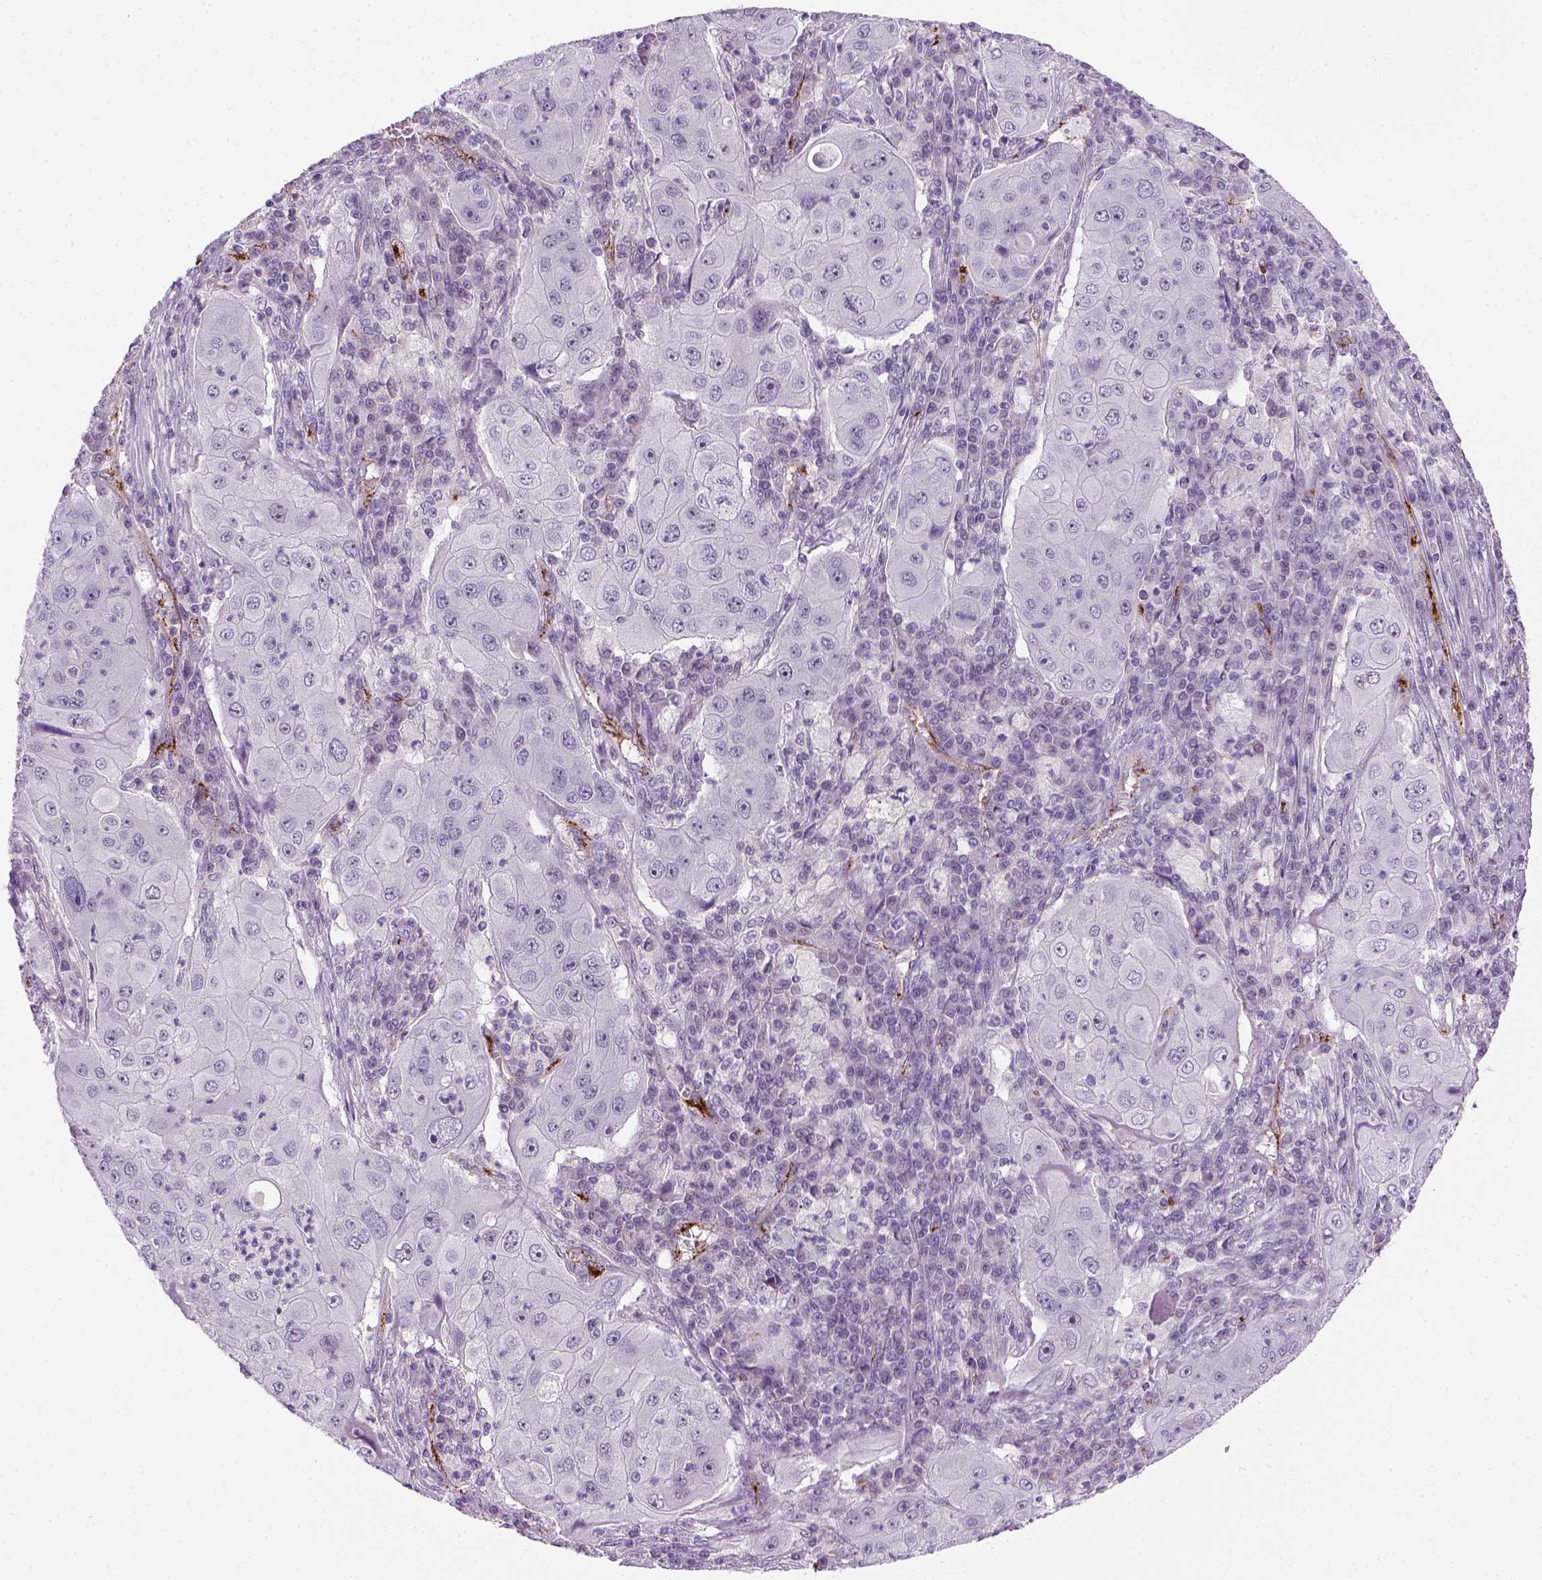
{"staining": {"intensity": "negative", "quantity": "none", "location": "none"}, "tissue": "lung cancer", "cell_type": "Tumor cells", "image_type": "cancer", "snomed": [{"axis": "morphology", "description": "Squamous cell carcinoma, NOS"}, {"axis": "topography", "description": "Lung"}], "caption": "This is an IHC histopathology image of human lung squamous cell carcinoma. There is no staining in tumor cells.", "gene": "VWF", "patient": {"sex": "female", "age": 59}}